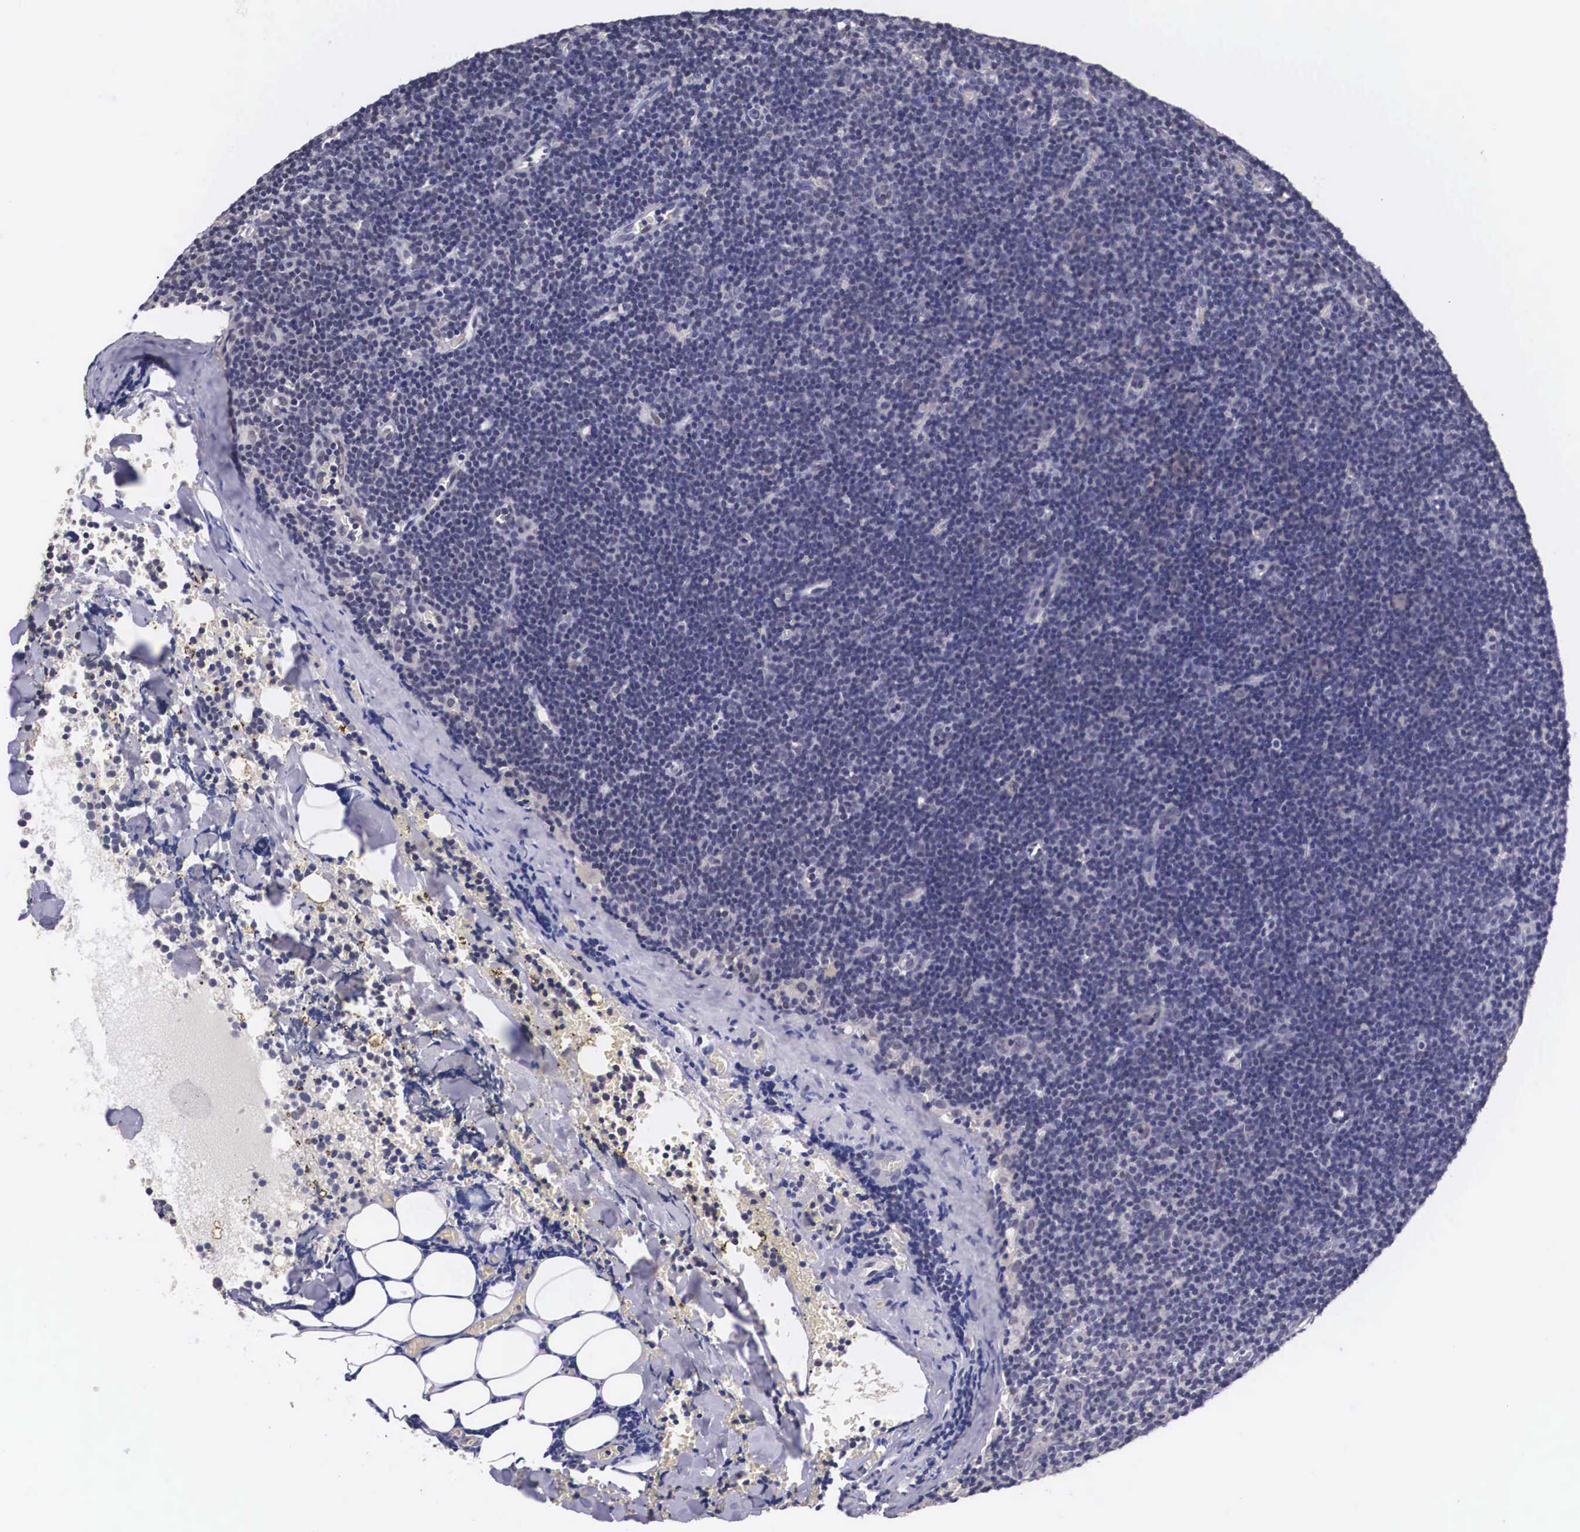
{"staining": {"intensity": "negative", "quantity": "none", "location": "none"}, "tissue": "lymphoma", "cell_type": "Tumor cells", "image_type": "cancer", "snomed": [{"axis": "morphology", "description": "Malignant lymphoma, non-Hodgkin's type, Low grade"}, {"axis": "topography", "description": "Lymph node"}], "caption": "A histopathology image of malignant lymphoma, non-Hodgkin's type (low-grade) stained for a protein shows no brown staining in tumor cells. (DAB (3,3'-diaminobenzidine) IHC visualized using brightfield microscopy, high magnification).", "gene": "OTX2", "patient": {"sex": "male", "age": 57}}